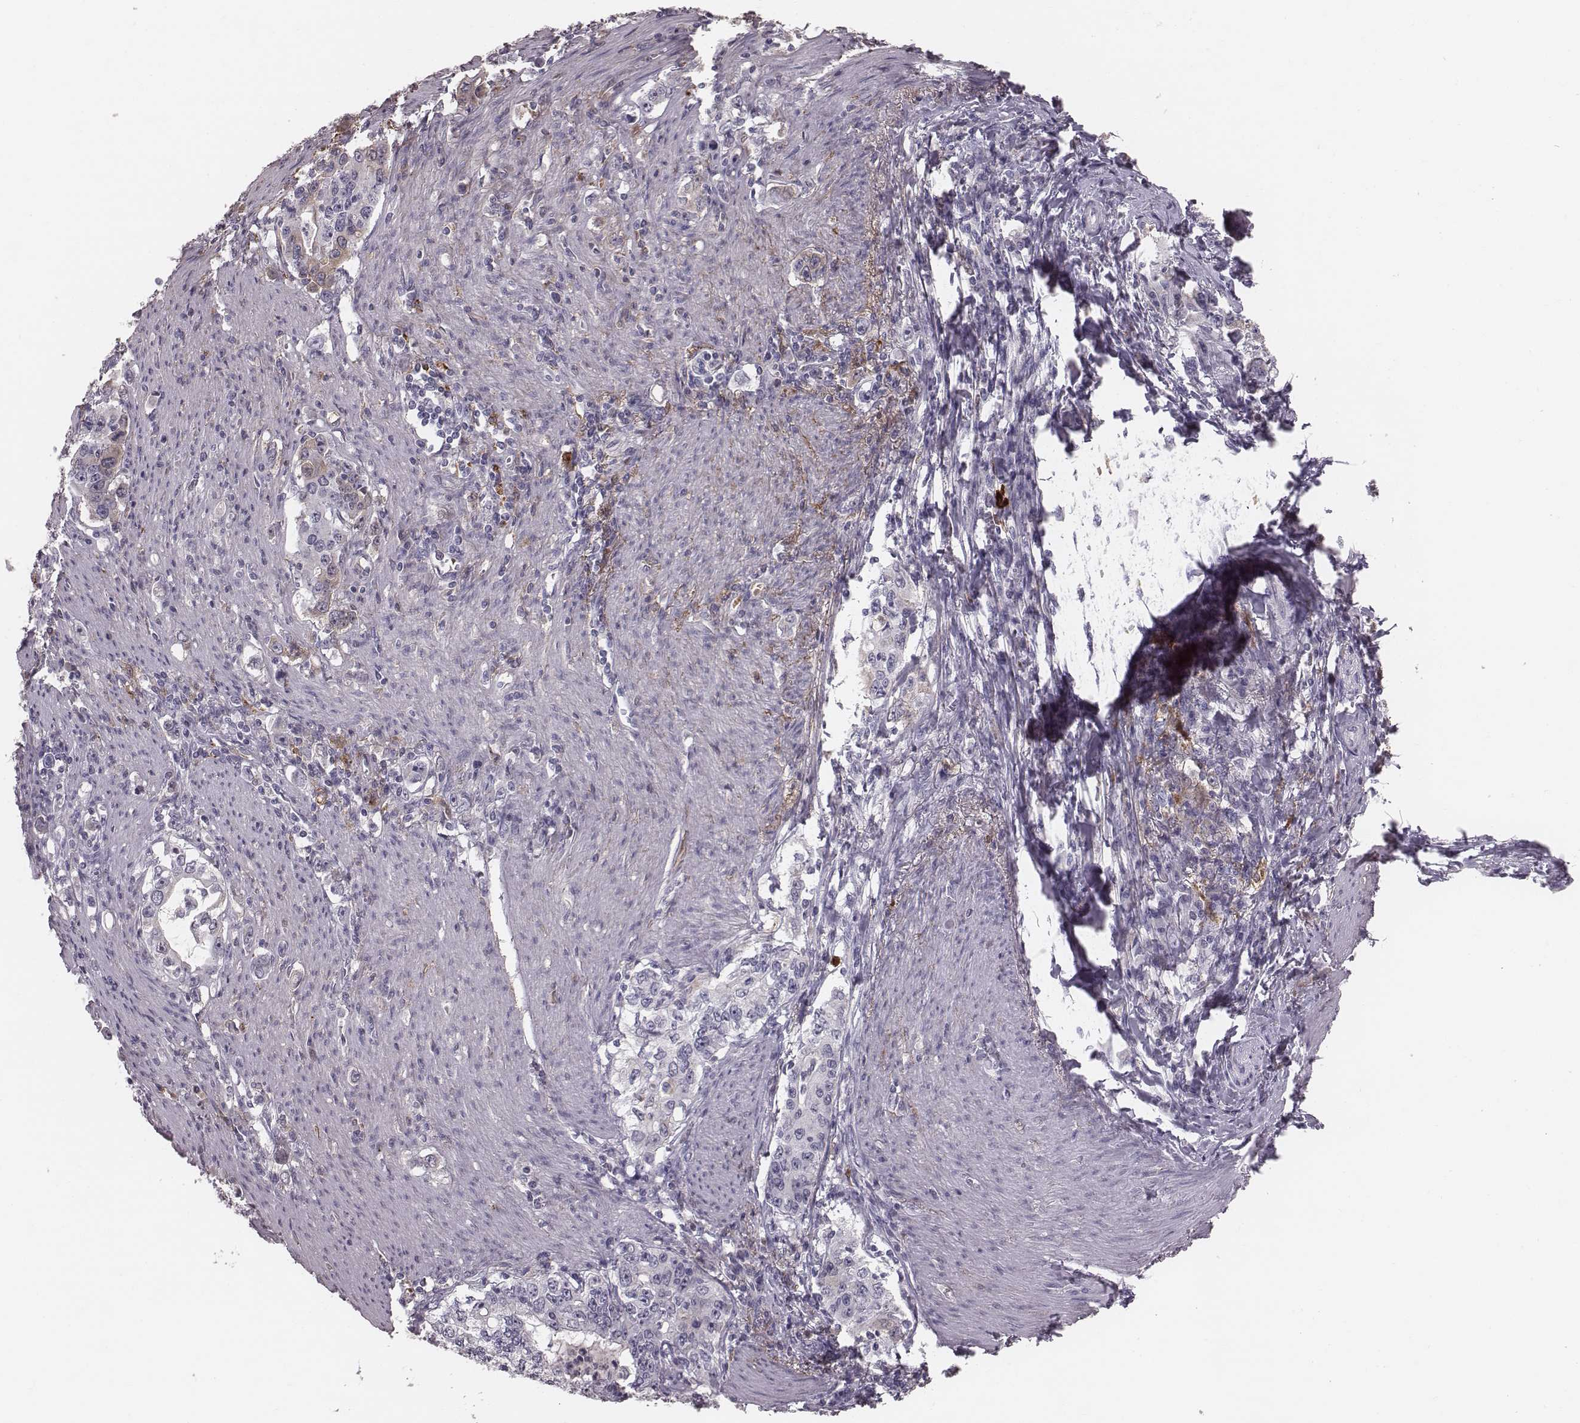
{"staining": {"intensity": "negative", "quantity": "none", "location": "none"}, "tissue": "stomach cancer", "cell_type": "Tumor cells", "image_type": "cancer", "snomed": [{"axis": "morphology", "description": "Adenocarcinoma, NOS"}, {"axis": "topography", "description": "Stomach, lower"}], "caption": "Stomach cancer was stained to show a protein in brown. There is no significant expression in tumor cells. Brightfield microscopy of immunohistochemistry stained with DAB (3,3'-diaminobenzidine) (brown) and hematoxylin (blue), captured at high magnification.", "gene": "CFTR", "patient": {"sex": "female", "age": 72}}